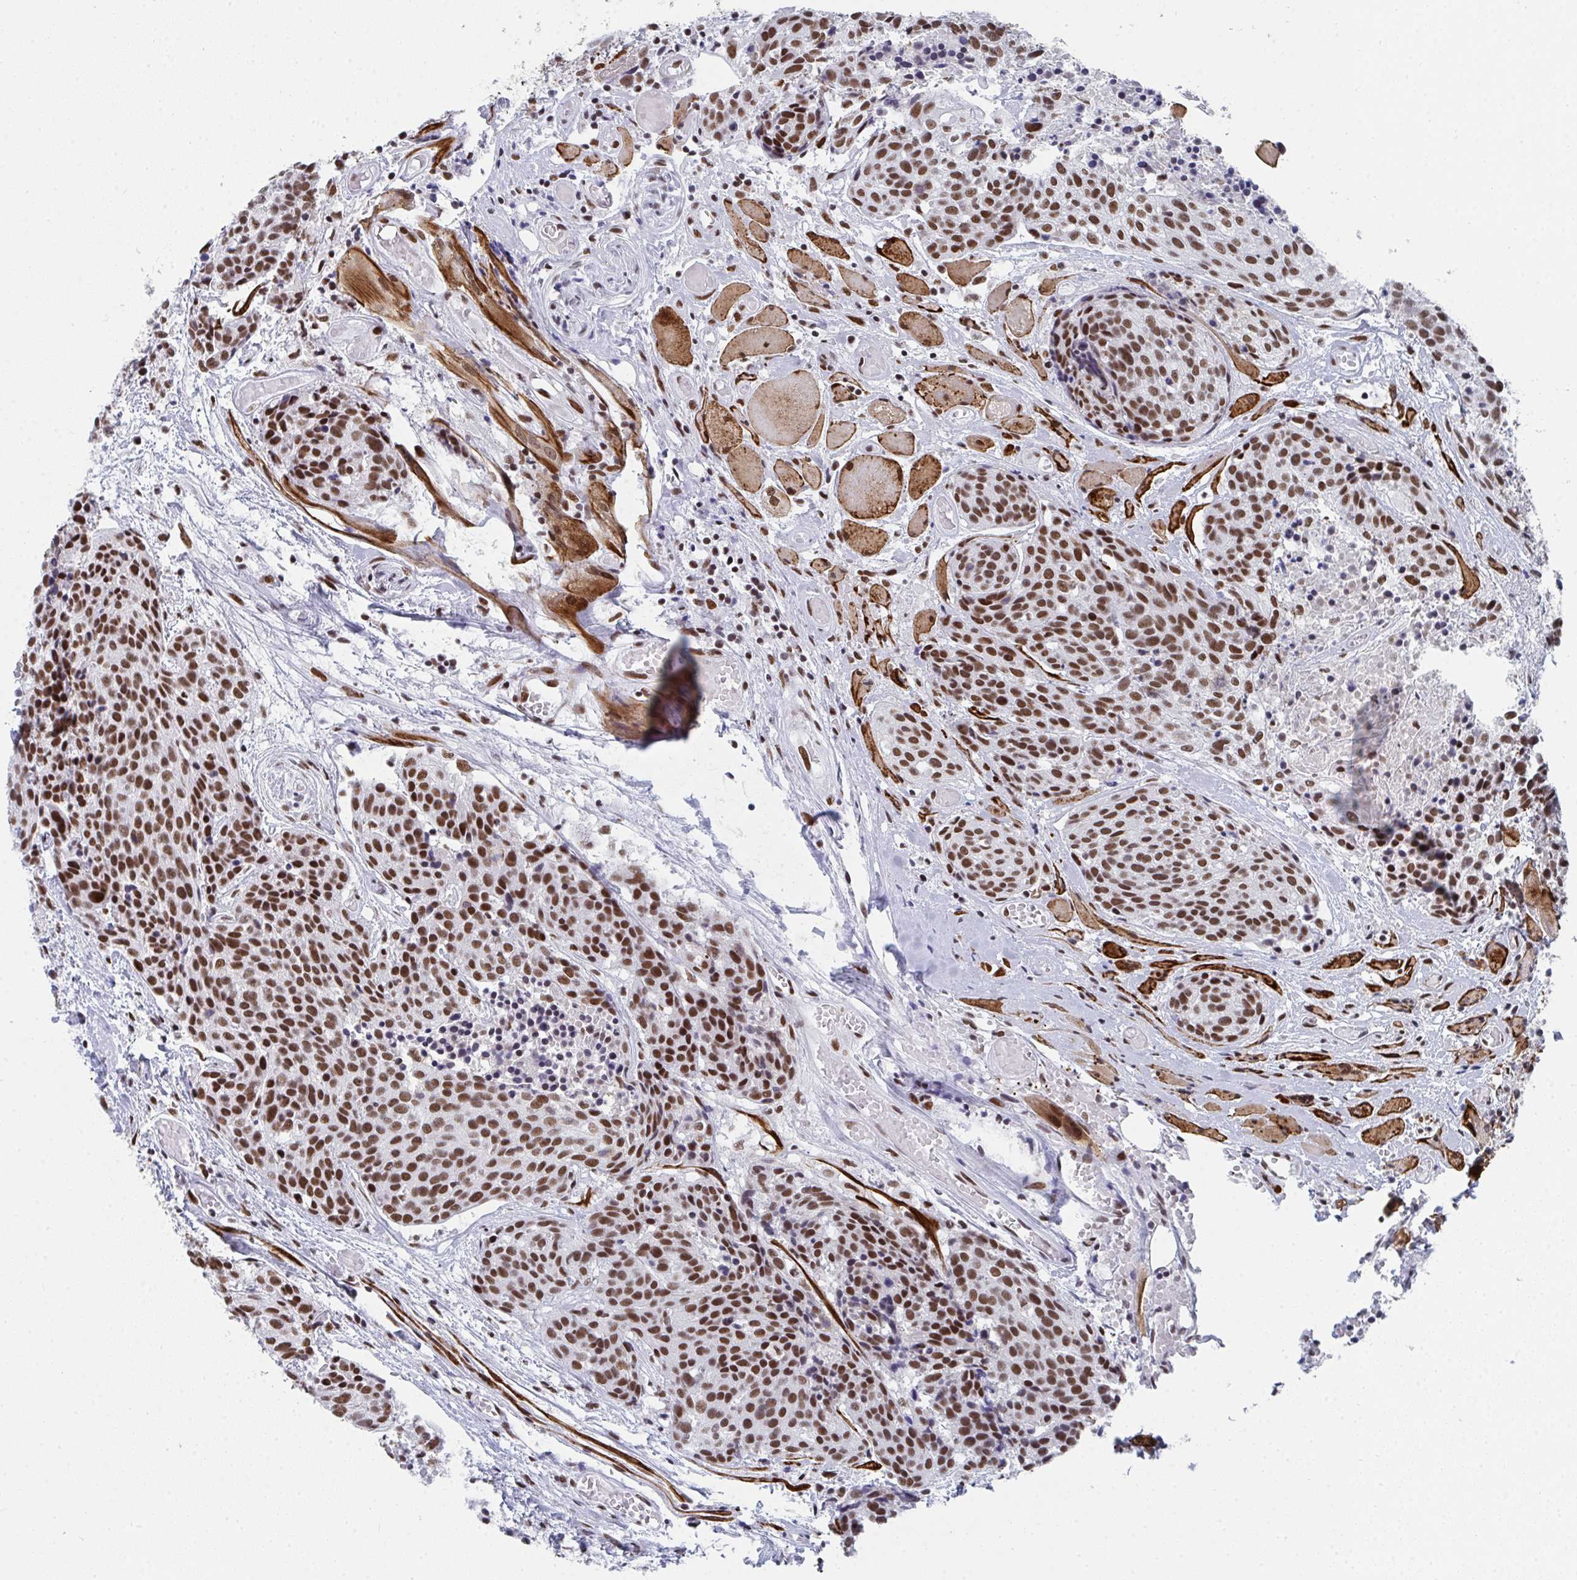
{"staining": {"intensity": "moderate", "quantity": ">75%", "location": "nuclear"}, "tissue": "head and neck cancer", "cell_type": "Tumor cells", "image_type": "cancer", "snomed": [{"axis": "morphology", "description": "Squamous cell carcinoma, NOS"}, {"axis": "topography", "description": "Oral tissue"}, {"axis": "topography", "description": "Head-Neck"}], "caption": "This histopathology image reveals immunohistochemistry staining of human head and neck cancer (squamous cell carcinoma), with medium moderate nuclear positivity in approximately >75% of tumor cells.", "gene": "SNRNP70", "patient": {"sex": "male", "age": 64}}